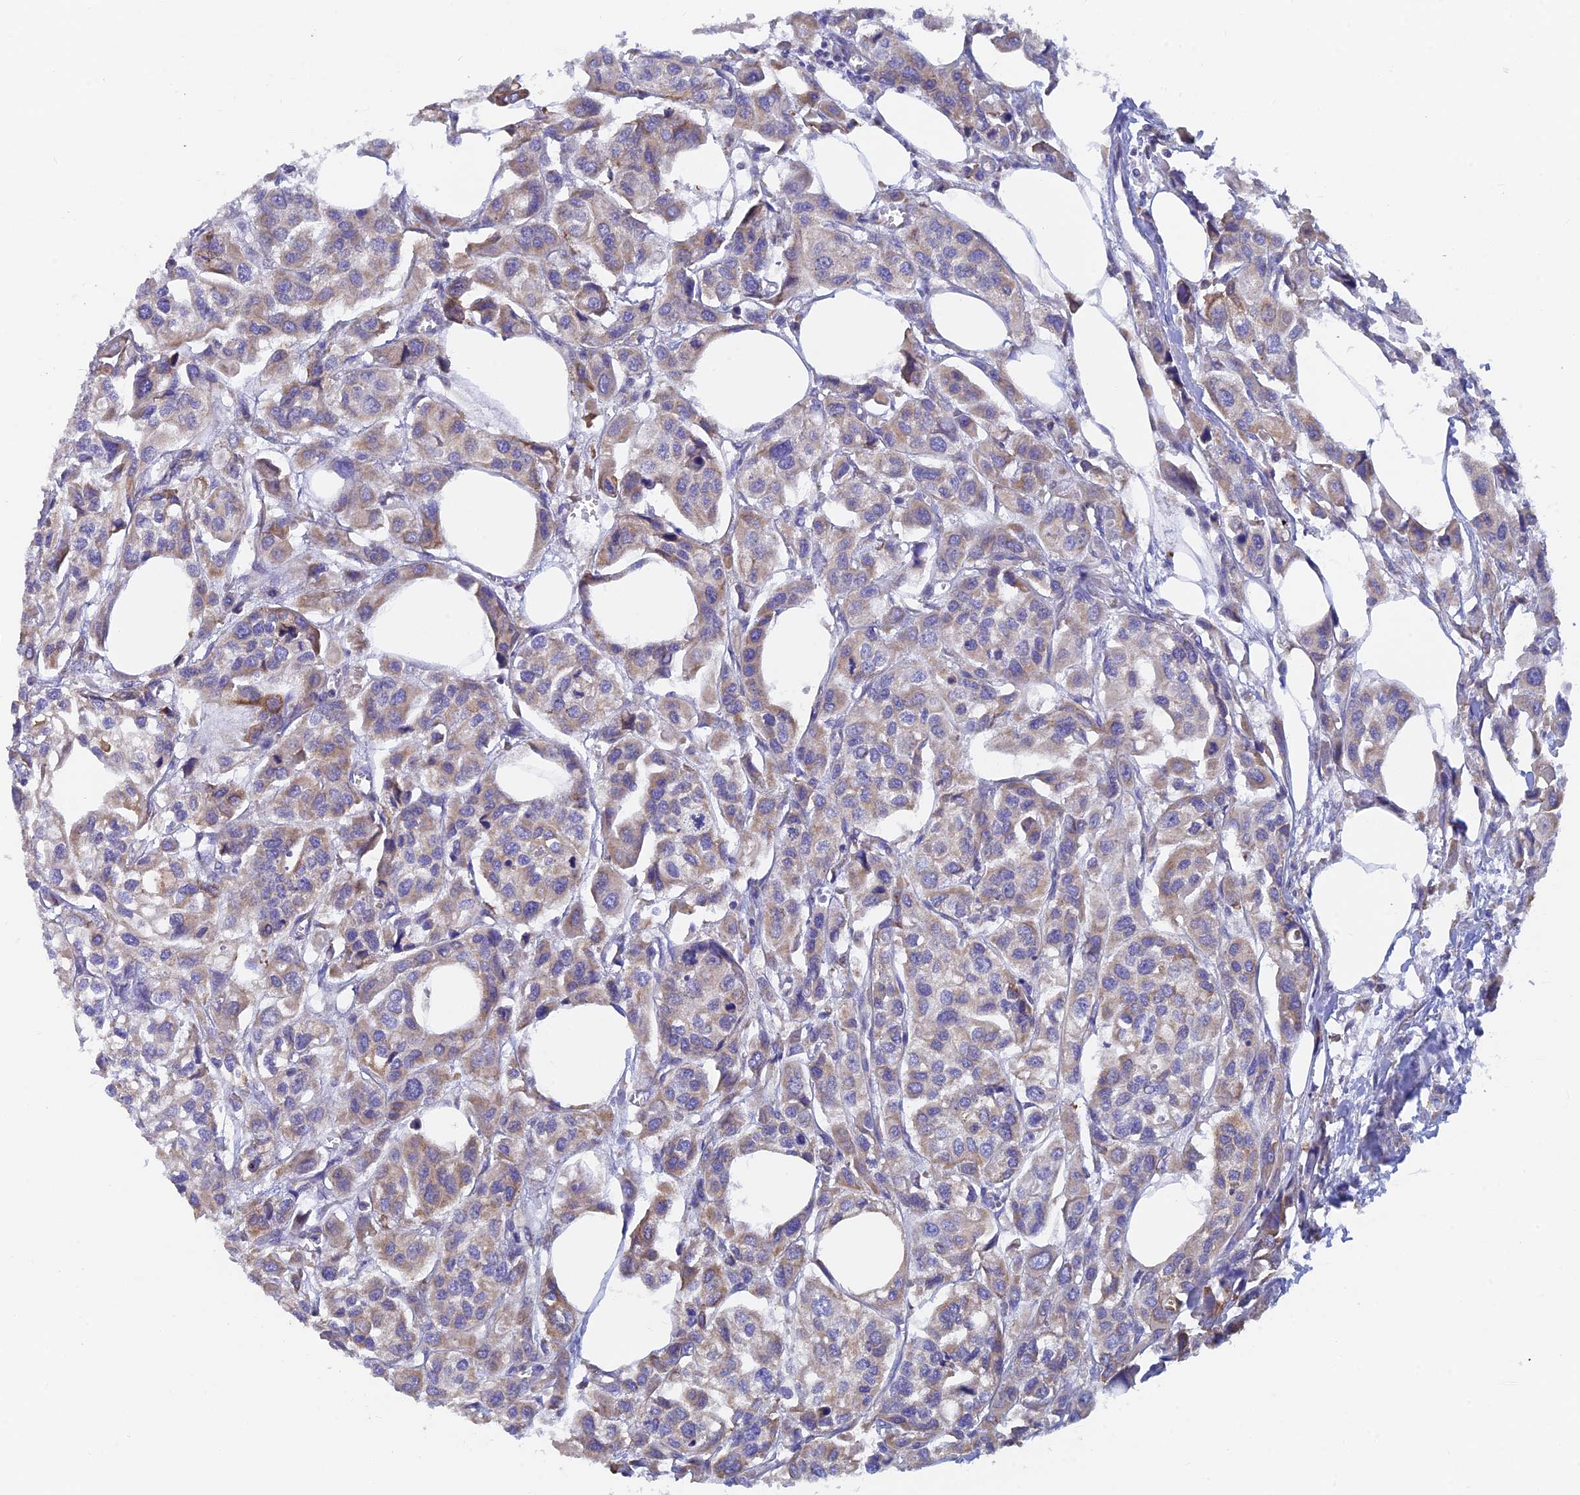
{"staining": {"intensity": "weak", "quantity": ">75%", "location": "cytoplasmic/membranous"}, "tissue": "urothelial cancer", "cell_type": "Tumor cells", "image_type": "cancer", "snomed": [{"axis": "morphology", "description": "Urothelial carcinoma, High grade"}, {"axis": "topography", "description": "Urinary bladder"}], "caption": "Urothelial carcinoma (high-grade) was stained to show a protein in brown. There is low levels of weak cytoplasmic/membranous expression in about >75% of tumor cells.", "gene": "WDR35", "patient": {"sex": "male", "age": 67}}